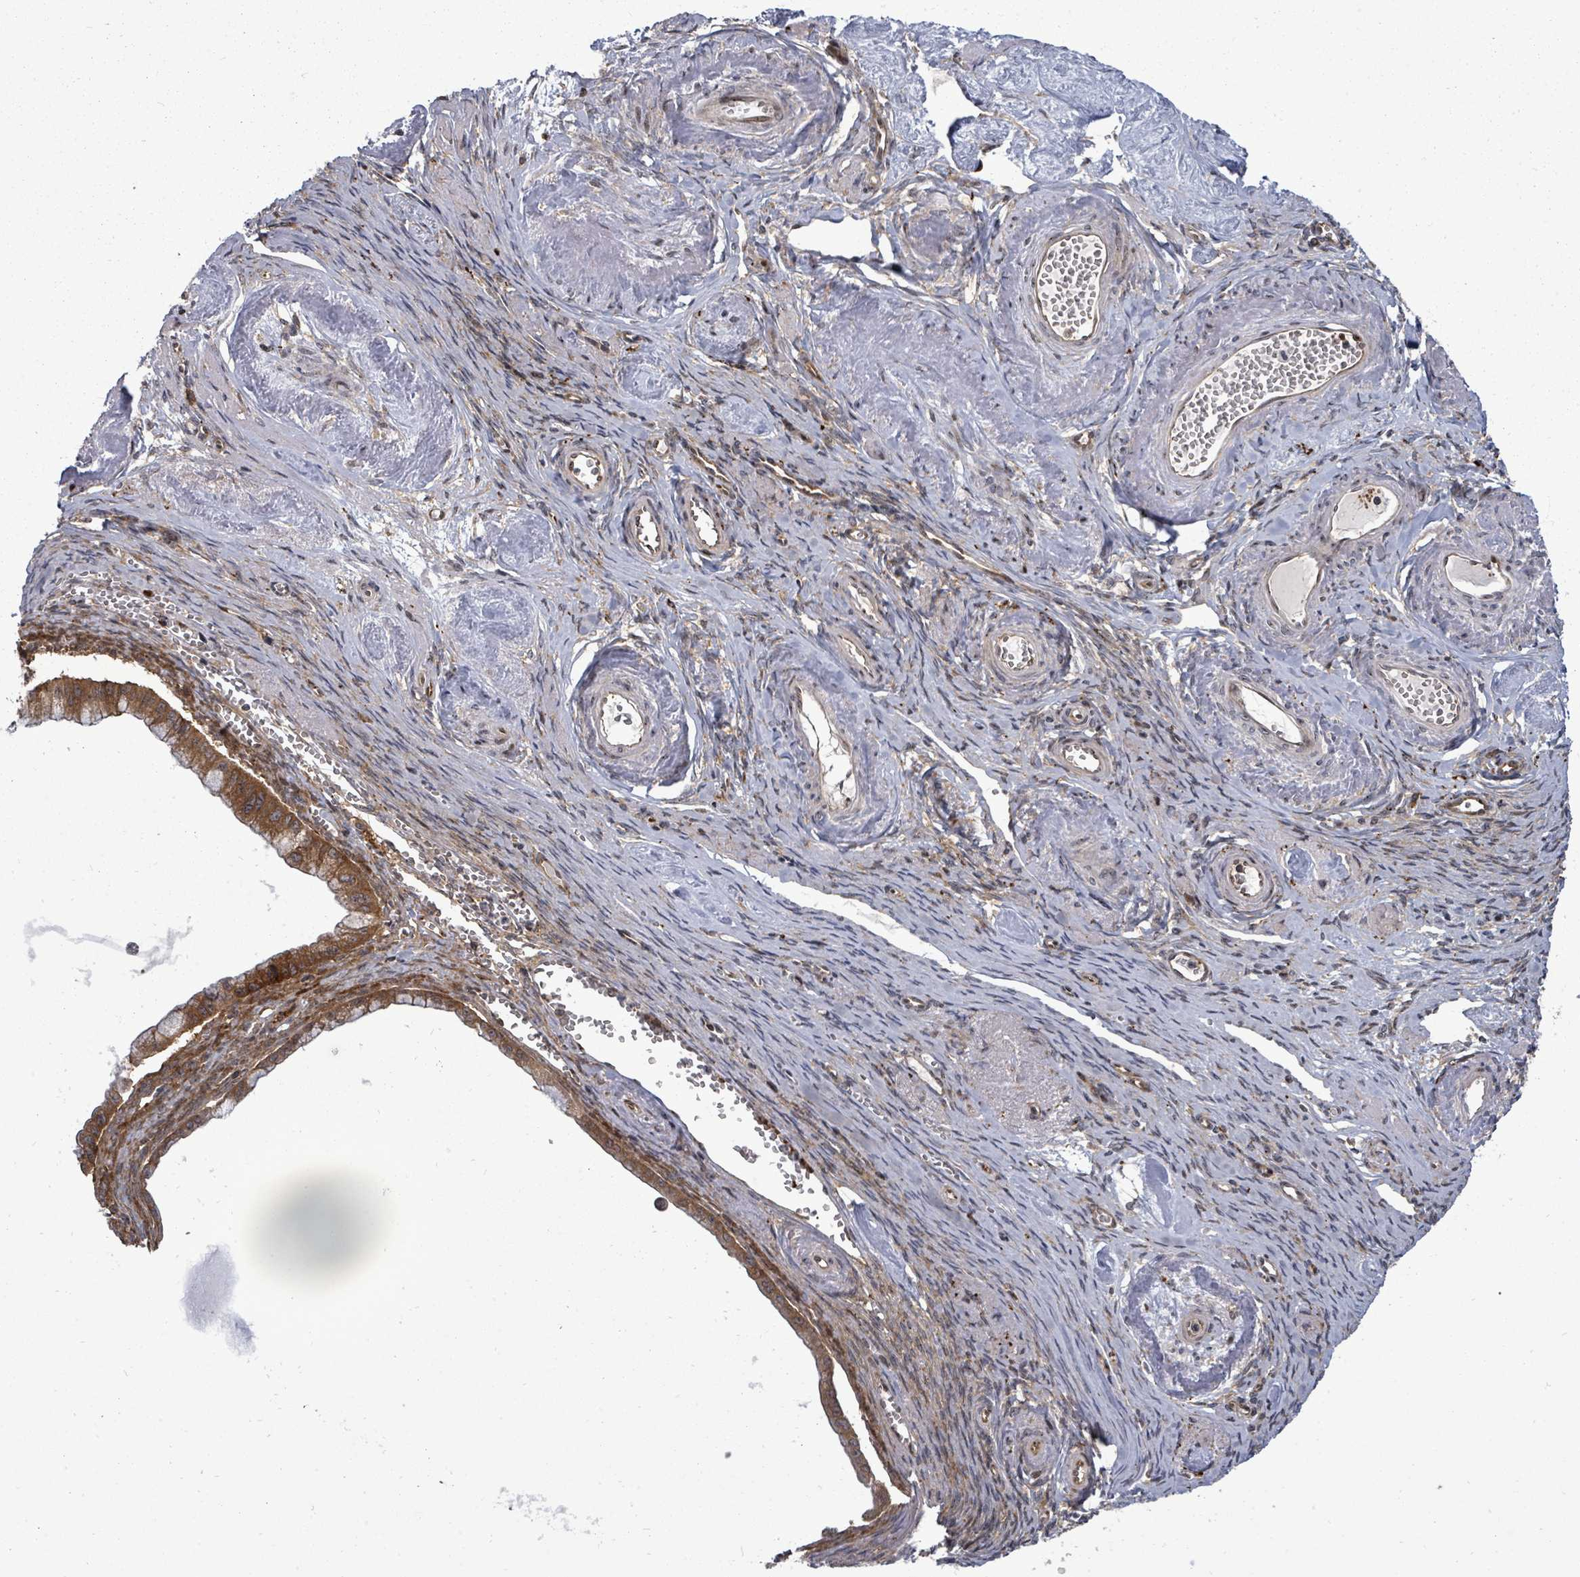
{"staining": {"intensity": "strong", "quantity": ">75%", "location": "cytoplasmic/membranous"}, "tissue": "ovarian cancer", "cell_type": "Tumor cells", "image_type": "cancer", "snomed": [{"axis": "morphology", "description": "Cystadenocarcinoma, mucinous, NOS"}, {"axis": "topography", "description": "Ovary"}], "caption": "Ovarian mucinous cystadenocarcinoma stained with immunohistochemistry displays strong cytoplasmic/membranous expression in about >75% of tumor cells. The staining was performed using DAB to visualize the protein expression in brown, while the nuclei were stained in blue with hematoxylin (Magnification: 20x).", "gene": "EIF3C", "patient": {"sex": "female", "age": 59}}